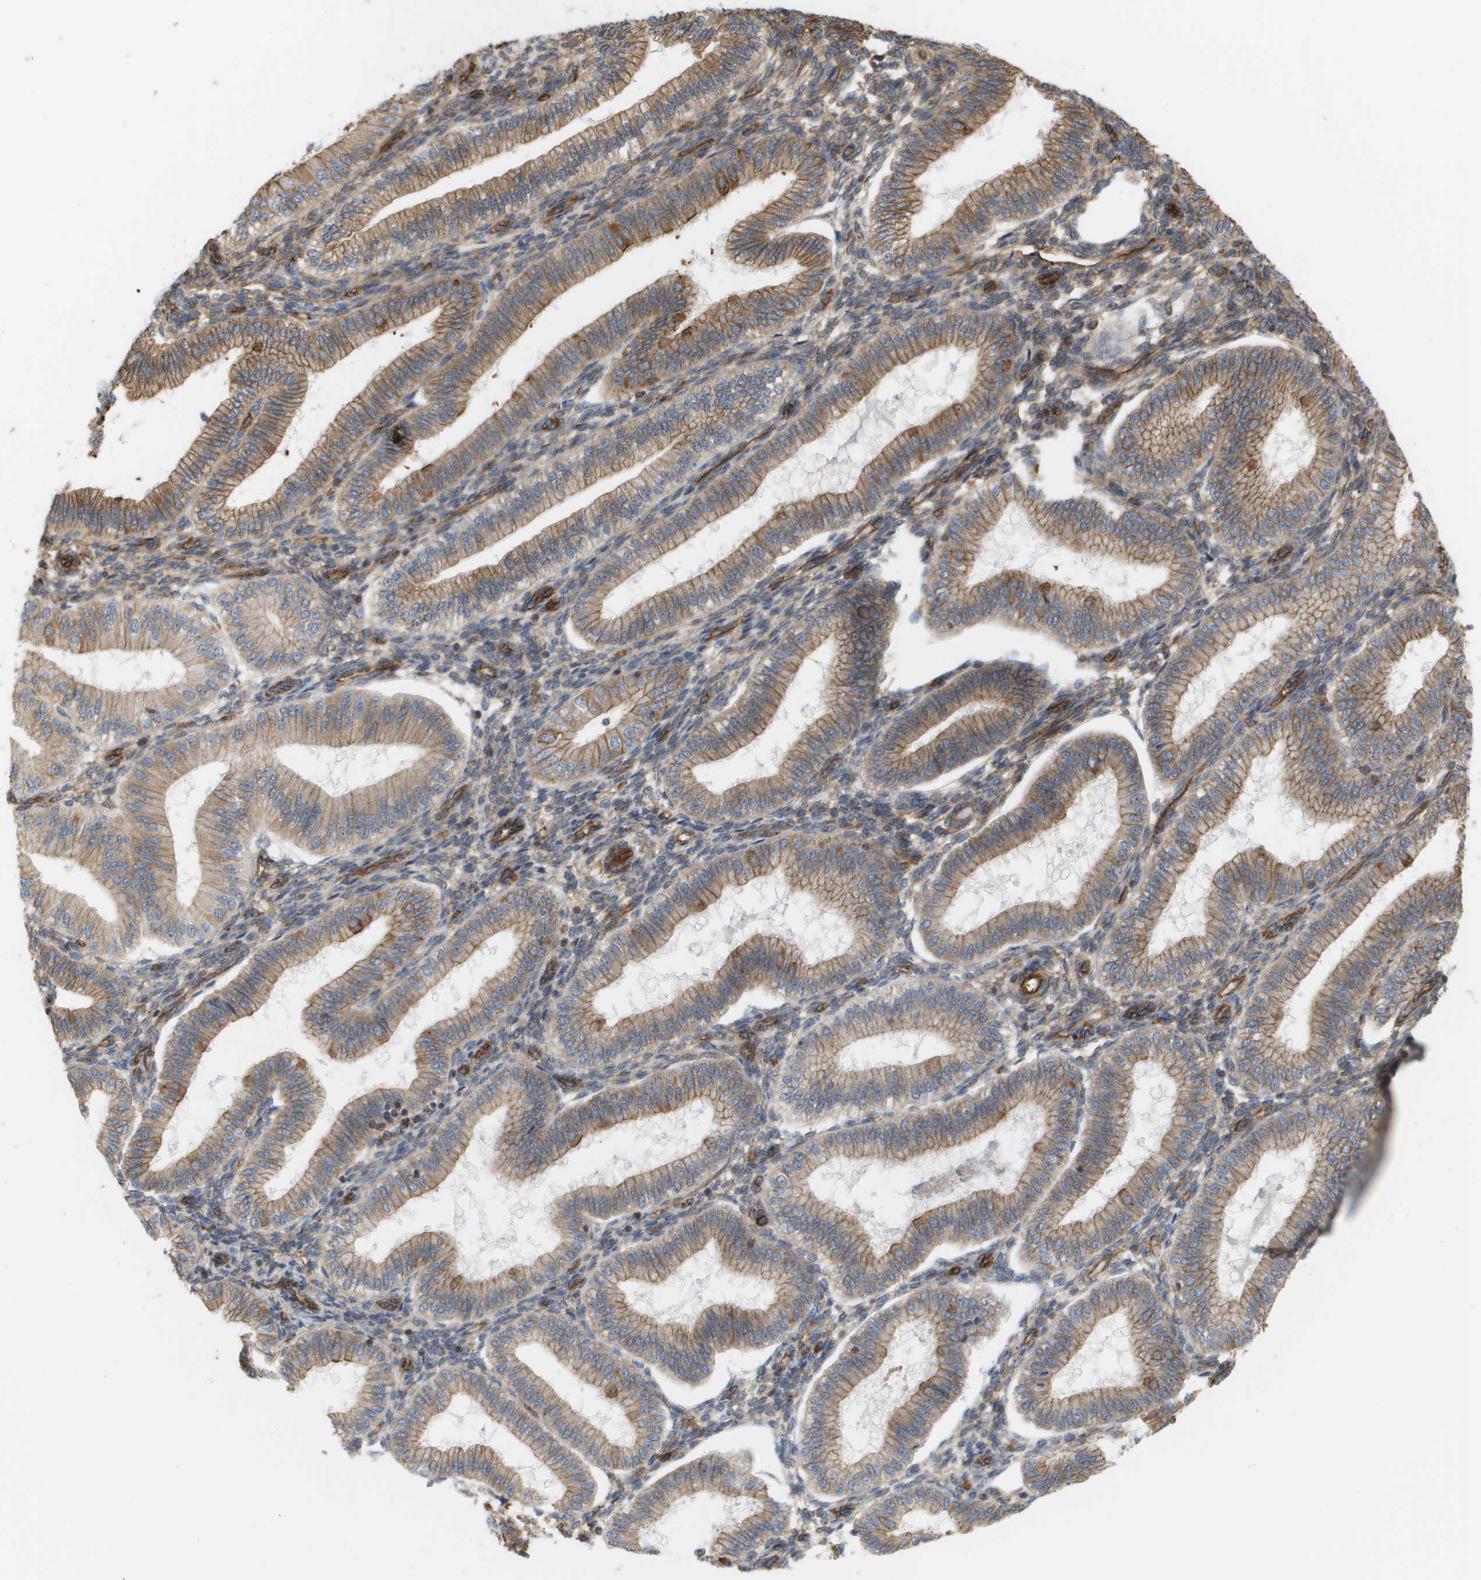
{"staining": {"intensity": "weak", "quantity": "25%-75%", "location": "cytoplasmic/membranous"}, "tissue": "endometrium", "cell_type": "Cells in endometrial stroma", "image_type": "normal", "snomed": [{"axis": "morphology", "description": "Normal tissue, NOS"}, {"axis": "topography", "description": "Endometrium"}], "caption": "Immunohistochemical staining of normal human endometrium exhibits low levels of weak cytoplasmic/membranous expression in approximately 25%-75% of cells in endometrial stroma.", "gene": "SGMS2", "patient": {"sex": "female", "age": 39}}